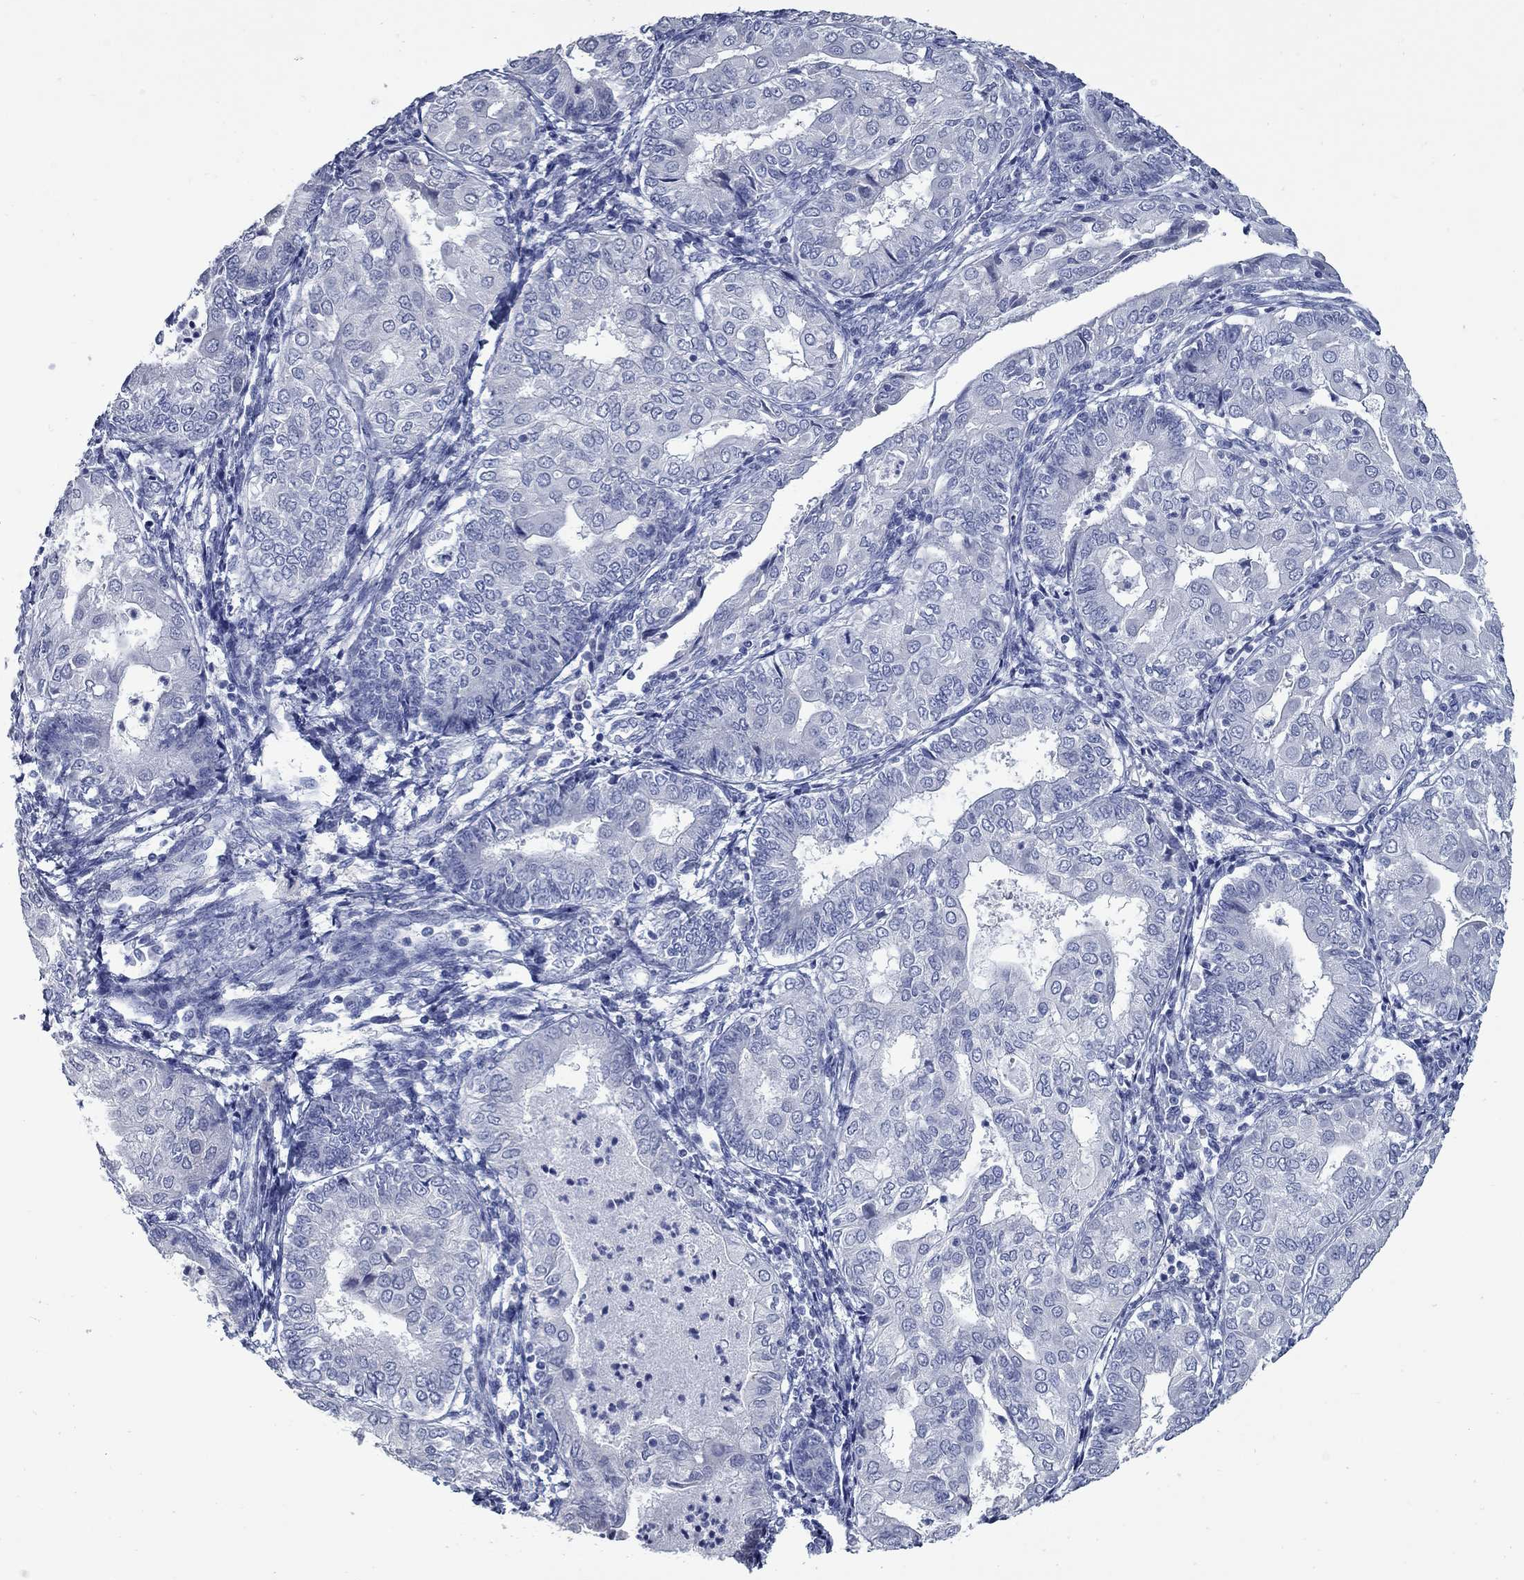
{"staining": {"intensity": "negative", "quantity": "none", "location": "none"}, "tissue": "endometrial cancer", "cell_type": "Tumor cells", "image_type": "cancer", "snomed": [{"axis": "morphology", "description": "Adenocarcinoma, NOS"}, {"axis": "topography", "description": "Endometrium"}], "caption": "DAB (3,3'-diaminobenzidine) immunohistochemical staining of adenocarcinoma (endometrial) shows no significant staining in tumor cells. (Stains: DAB (3,3'-diaminobenzidine) immunohistochemistry with hematoxylin counter stain, Microscopy: brightfield microscopy at high magnification).", "gene": "KIRREL2", "patient": {"sex": "female", "age": 68}}